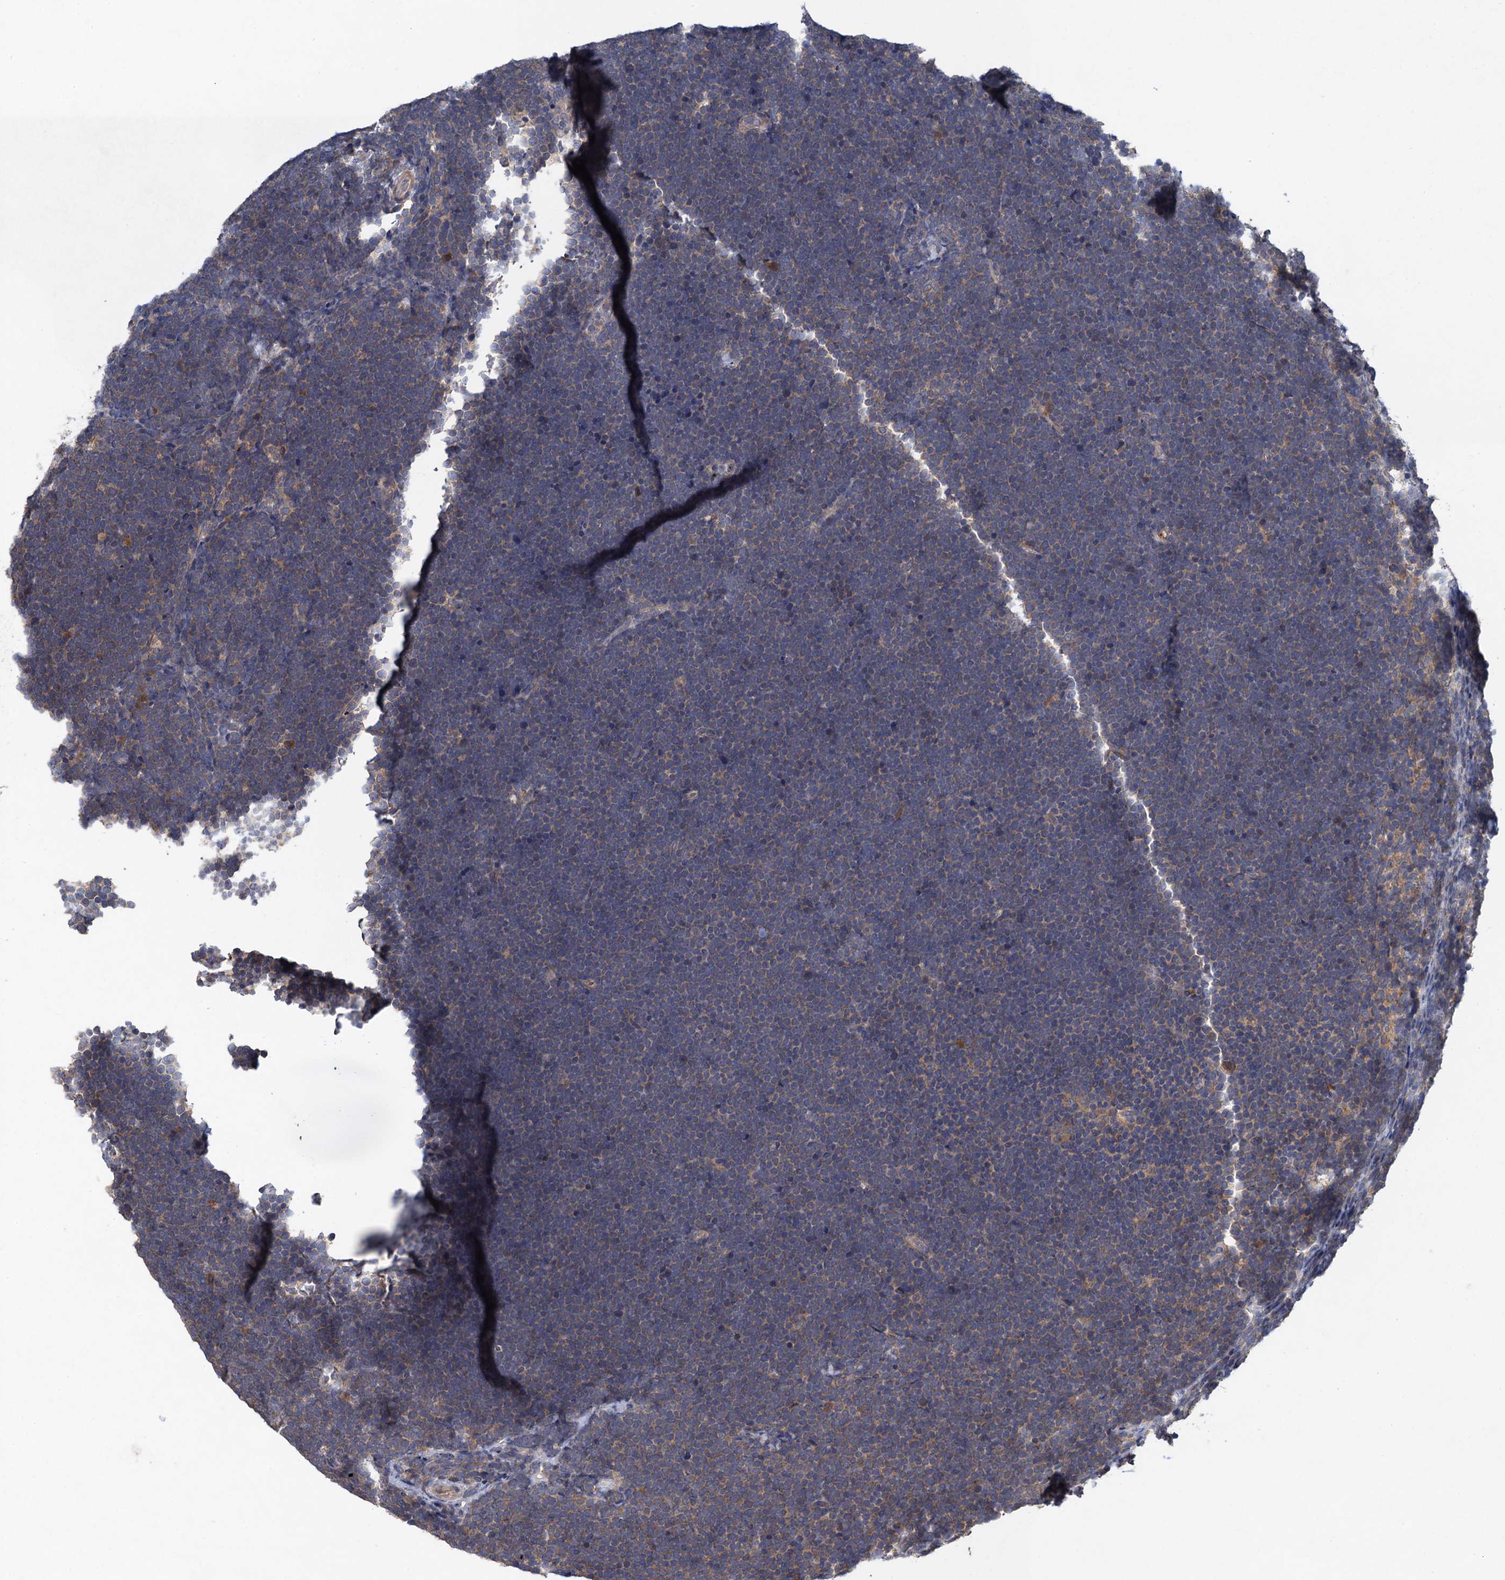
{"staining": {"intensity": "negative", "quantity": "none", "location": "none"}, "tissue": "lymphoma", "cell_type": "Tumor cells", "image_type": "cancer", "snomed": [{"axis": "morphology", "description": "Malignant lymphoma, non-Hodgkin's type, High grade"}, {"axis": "topography", "description": "Lymph node"}], "caption": "A high-resolution photomicrograph shows immunohistochemistry staining of lymphoma, which reveals no significant positivity in tumor cells.", "gene": "CNTN5", "patient": {"sex": "male", "age": 13}}